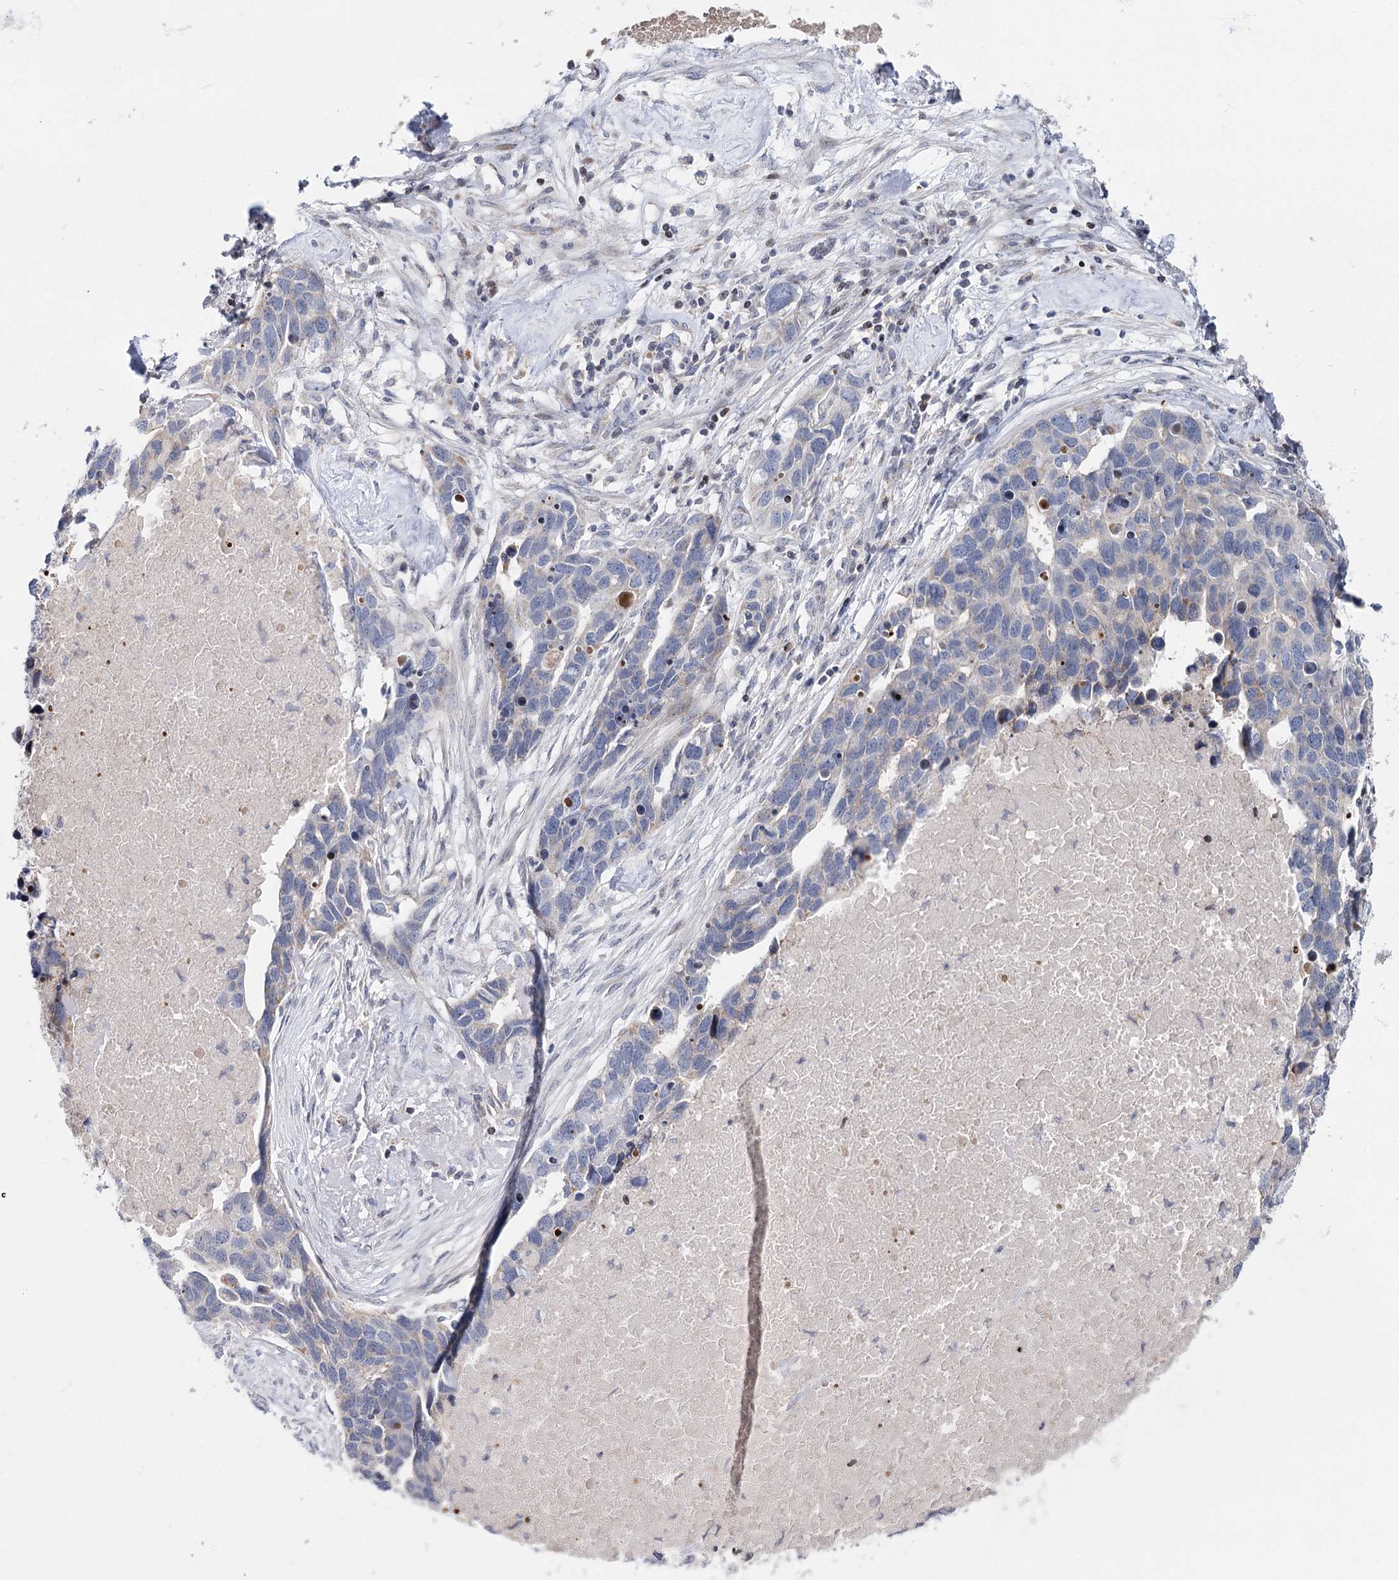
{"staining": {"intensity": "negative", "quantity": "none", "location": "none"}, "tissue": "ovarian cancer", "cell_type": "Tumor cells", "image_type": "cancer", "snomed": [{"axis": "morphology", "description": "Cystadenocarcinoma, serous, NOS"}, {"axis": "topography", "description": "Ovary"}], "caption": "Immunohistochemical staining of ovarian cancer demonstrates no significant expression in tumor cells. Nuclei are stained in blue.", "gene": "PTGR1", "patient": {"sex": "female", "age": 54}}